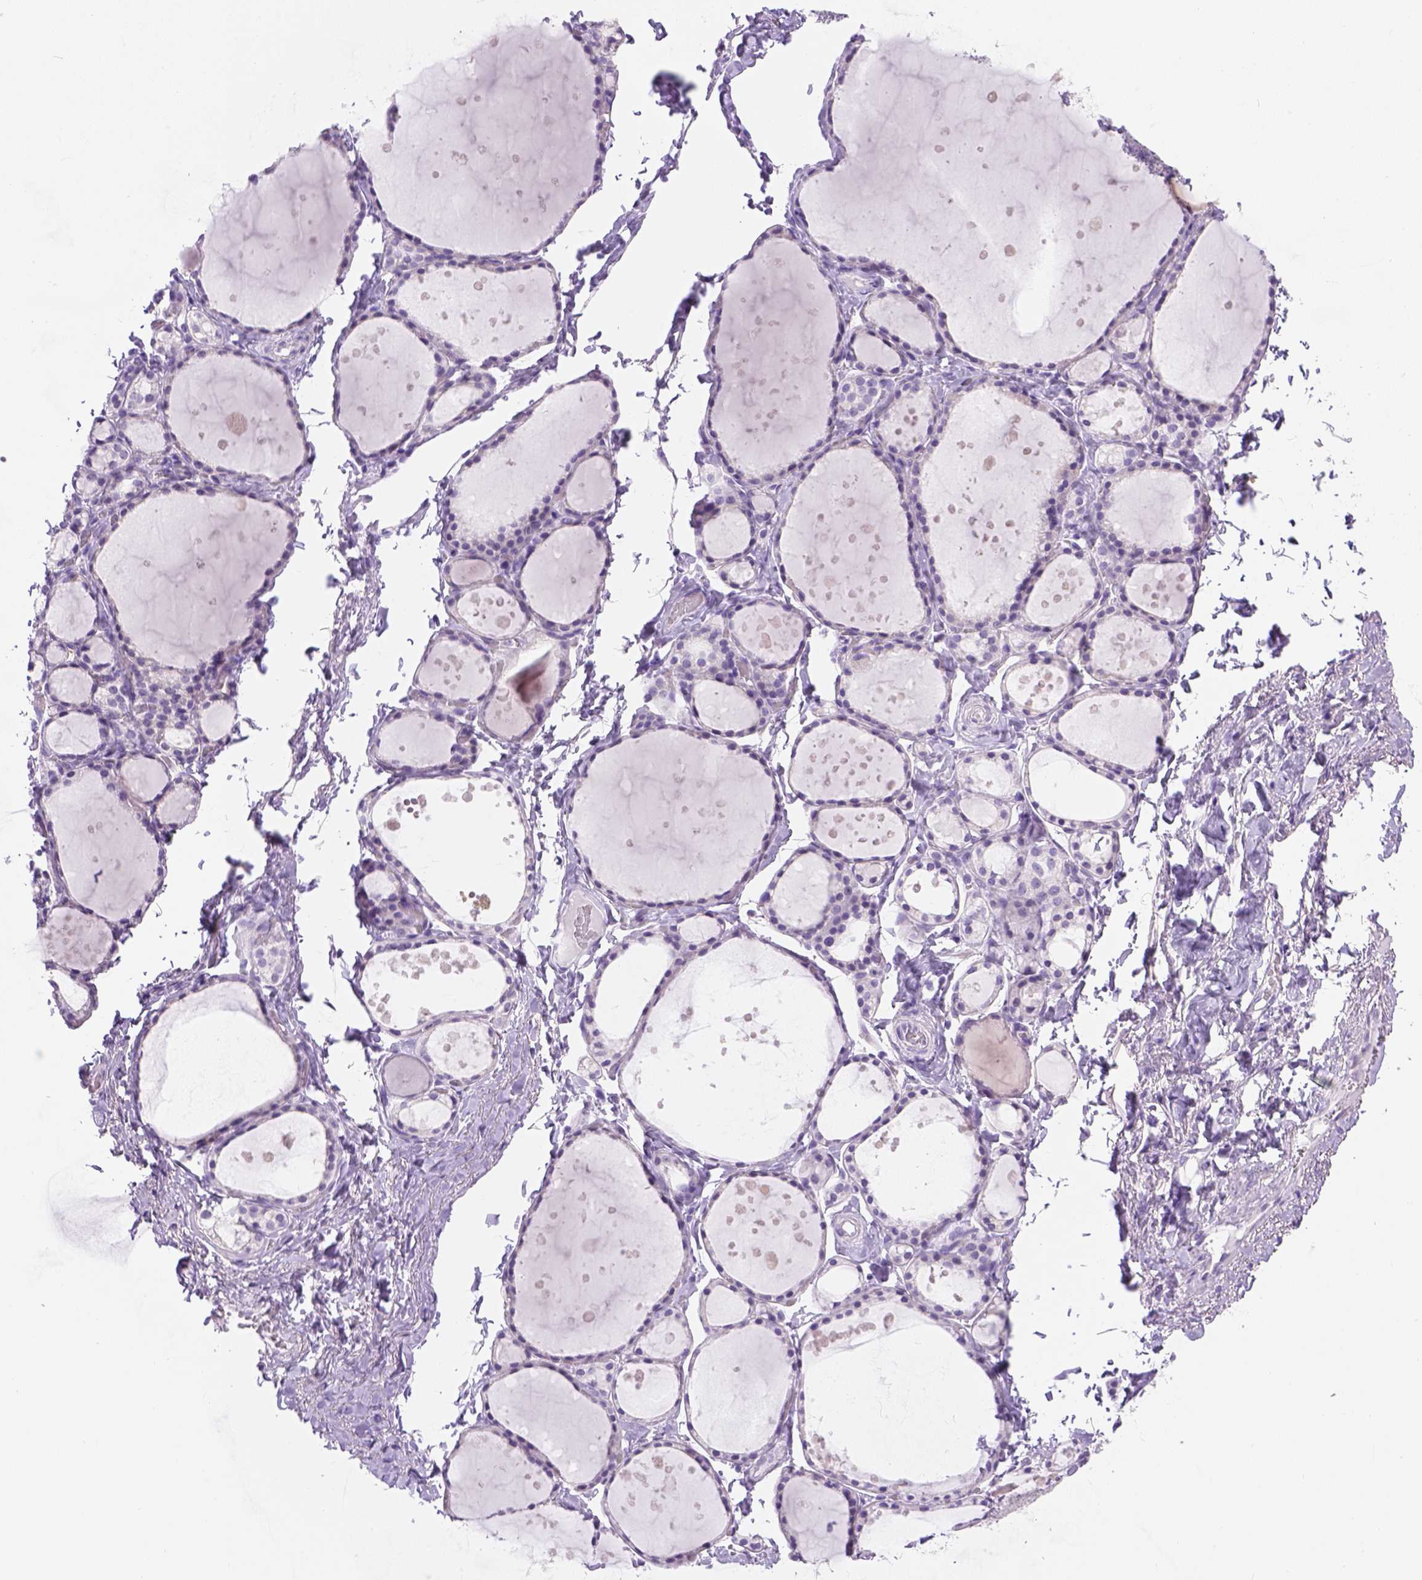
{"staining": {"intensity": "negative", "quantity": "none", "location": "none"}, "tissue": "thyroid gland", "cell_type": "Glandular cells", "image_type": "normal", "snomed": [{"axis": "morphology", "description": "Normal tissue, NOS"}, {"axis": "topography", "description": "Thyroid gland"}], "caption": "Image shows no protein positivity in glandular cells of benign thyroid gland. Nuclei are stained in blue.", "gene": "TMEM38A", "patient": {"sex": "male", "age": 68}}